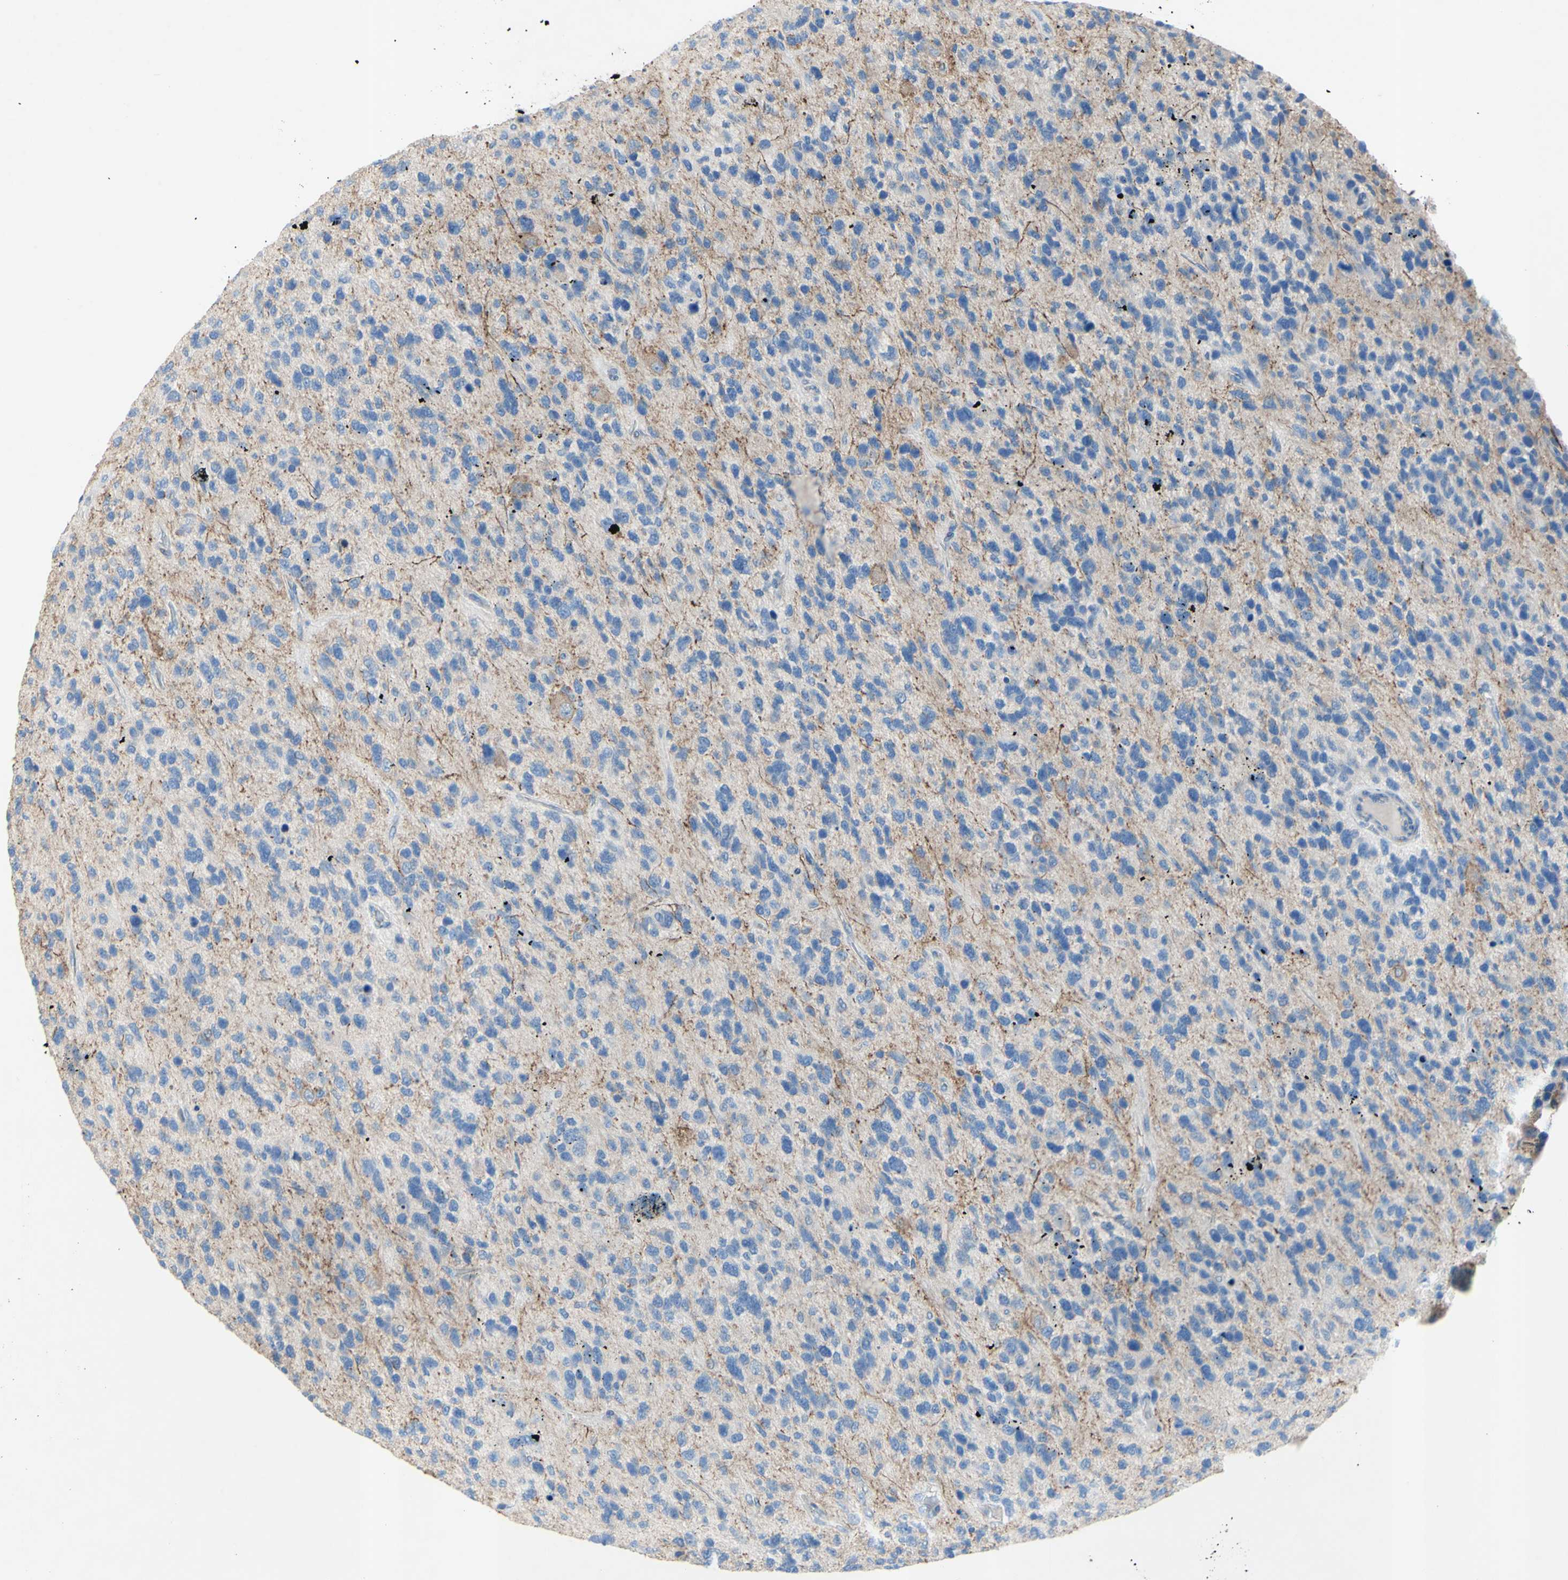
{"staining": {"intensity": "negative", "quantity": "none", "location": "none"}, "tissue": "glioma", "cell_type": "Tumor cells", "image_type": "cancer", "snomed": [{"axis": "morphology", "description": "Glioma, malignant, High grade"}, {"axis": "topography", "description": "Brain"}], "caption": "Immunohistochemistry (IHC) photomicrograph of glioma stained for a protein (brown), which demonstrates no expression in tumor cells.", "gene": "TMIGD2", "patient": {"sex": "female", "age": 58}}